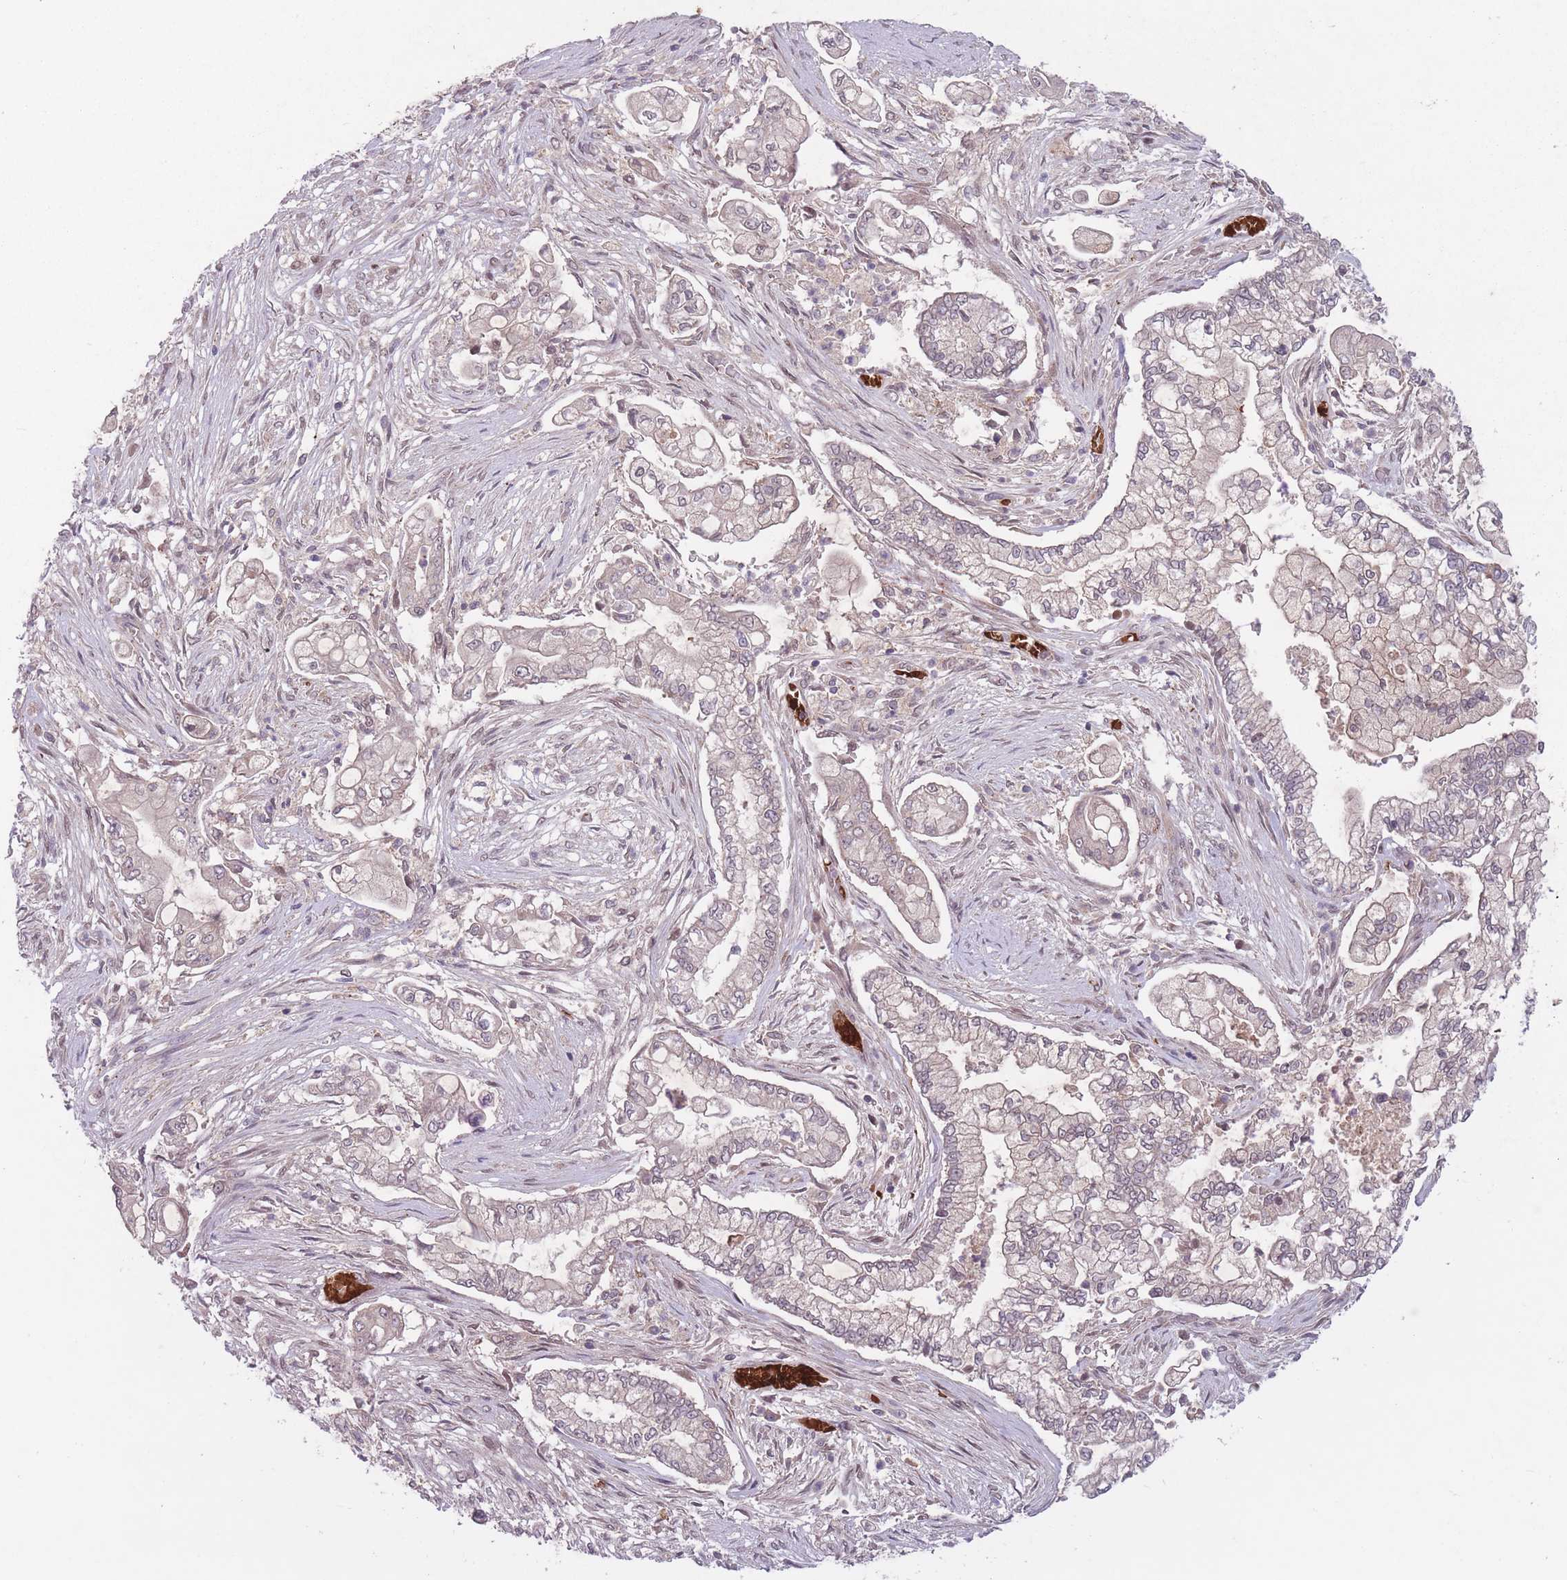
{"staining": {"intensity": "moderate", "quantity": "25%-75%", "location": "cytoplasmic/membranous"}, "tissue": "pancreatic cancer", "cell_type": "Tumor cells", "image_type": "cancer", "snomed": [{"axis": "morphology", "description": "Adenocarcinoma, NOS"}, {"axis": "topography", "description": "Pancreas"}], "caption": "Immunohistochemical staining of adenocarcinoma (pancreatic) reveals medium levels of moderate cytoplasmic/membranous protein expression in approximately 25%-75% of tumor cells.", "gene": "SECTM1", "patient": {"sex": "female", "age": 69}}